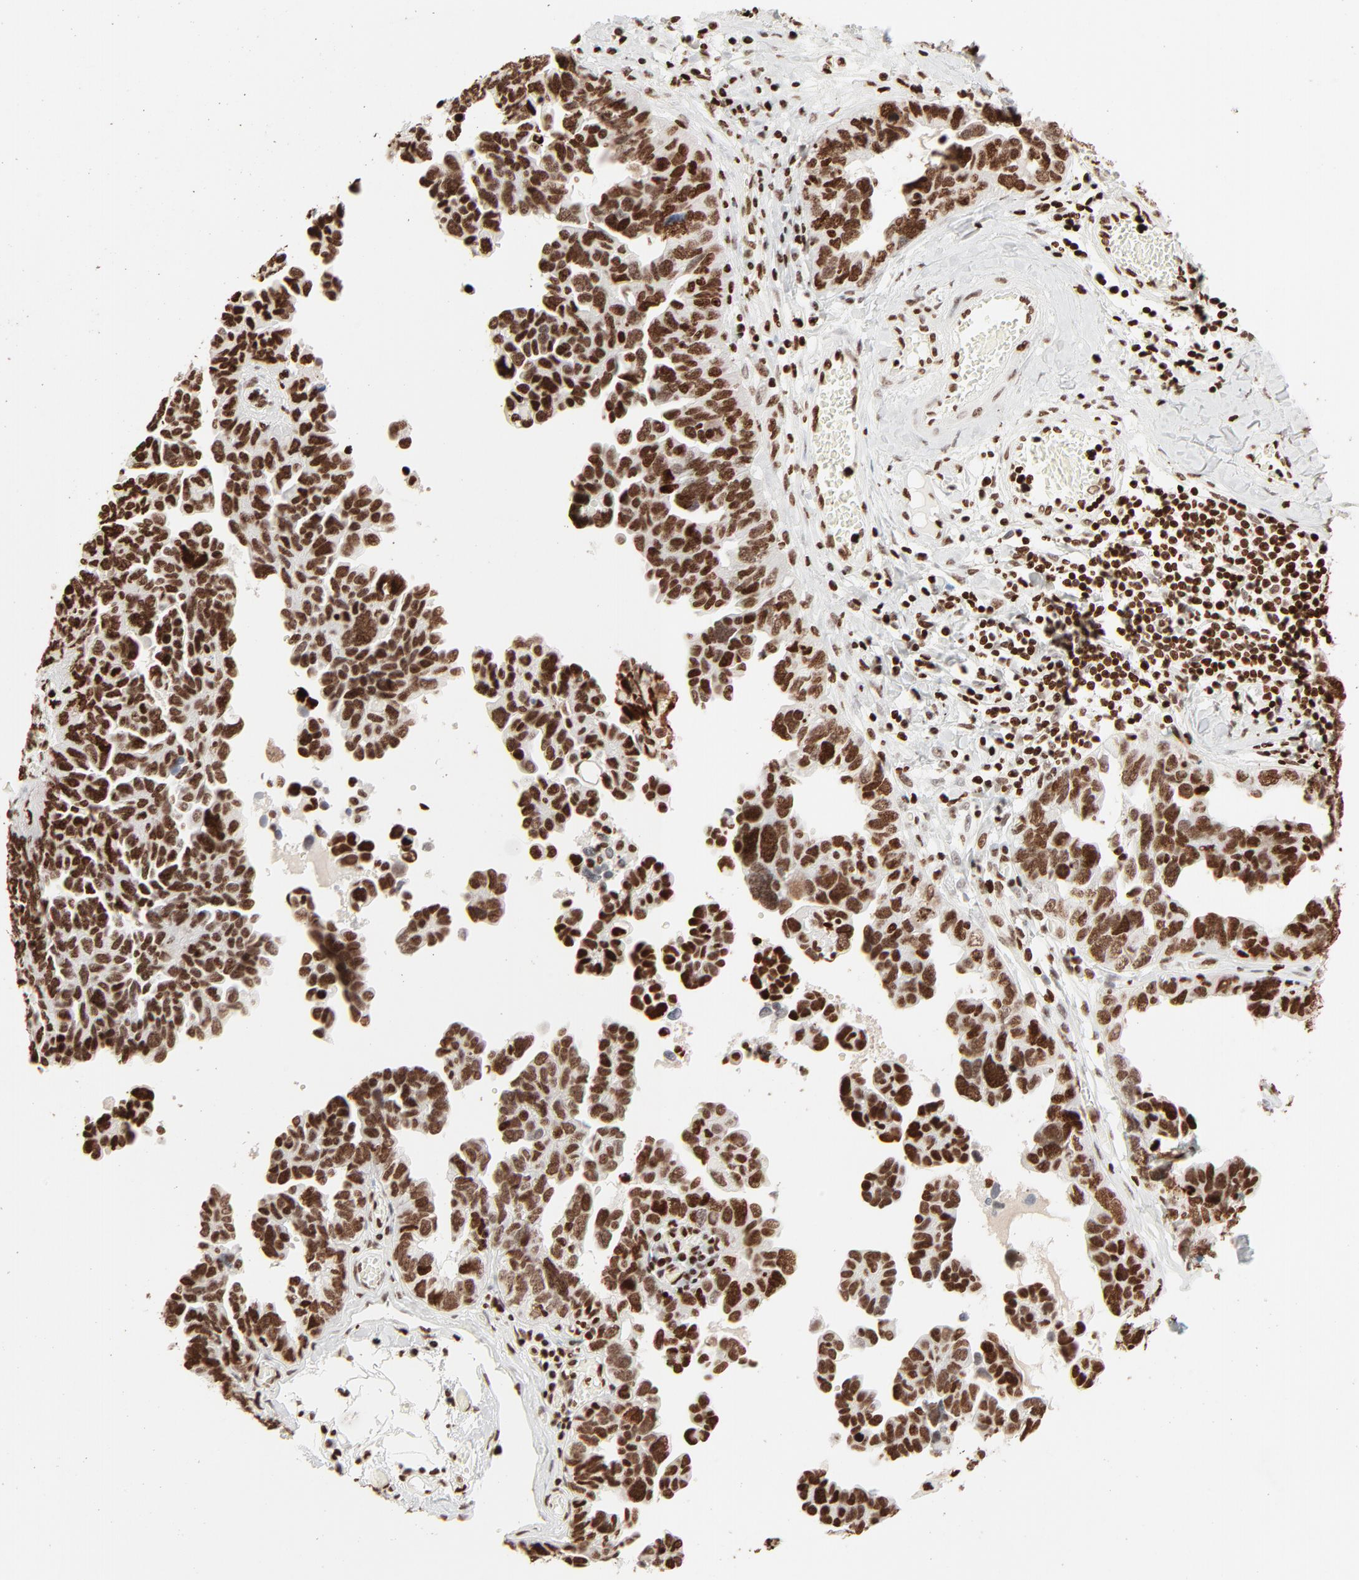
{"staining": {"intensity": "strong", "quantity": ">75%", "location": "nuclear"}, "tissue": "ovarian cancer", "cell_type": "Tumor cells", "image_type": "cancer", "snomed": [{"axis": "morphology", "description": "Cystadenocarcinoma, serous, NOS"}, {"axis": "topography", "description": "Ovary"}], "caption": "DAB (3,3'-diaminobenzidine) immunohistochemical staining of ovarian serous cystadenocarcinoma reveals strong nuclear protein staining in about >75% of tumor cells. The protein of interest is shown in brown color, while the nuclei are stained blue.", "gene": "HMGB2", "patient": {"sex": "female", "age": 64}}